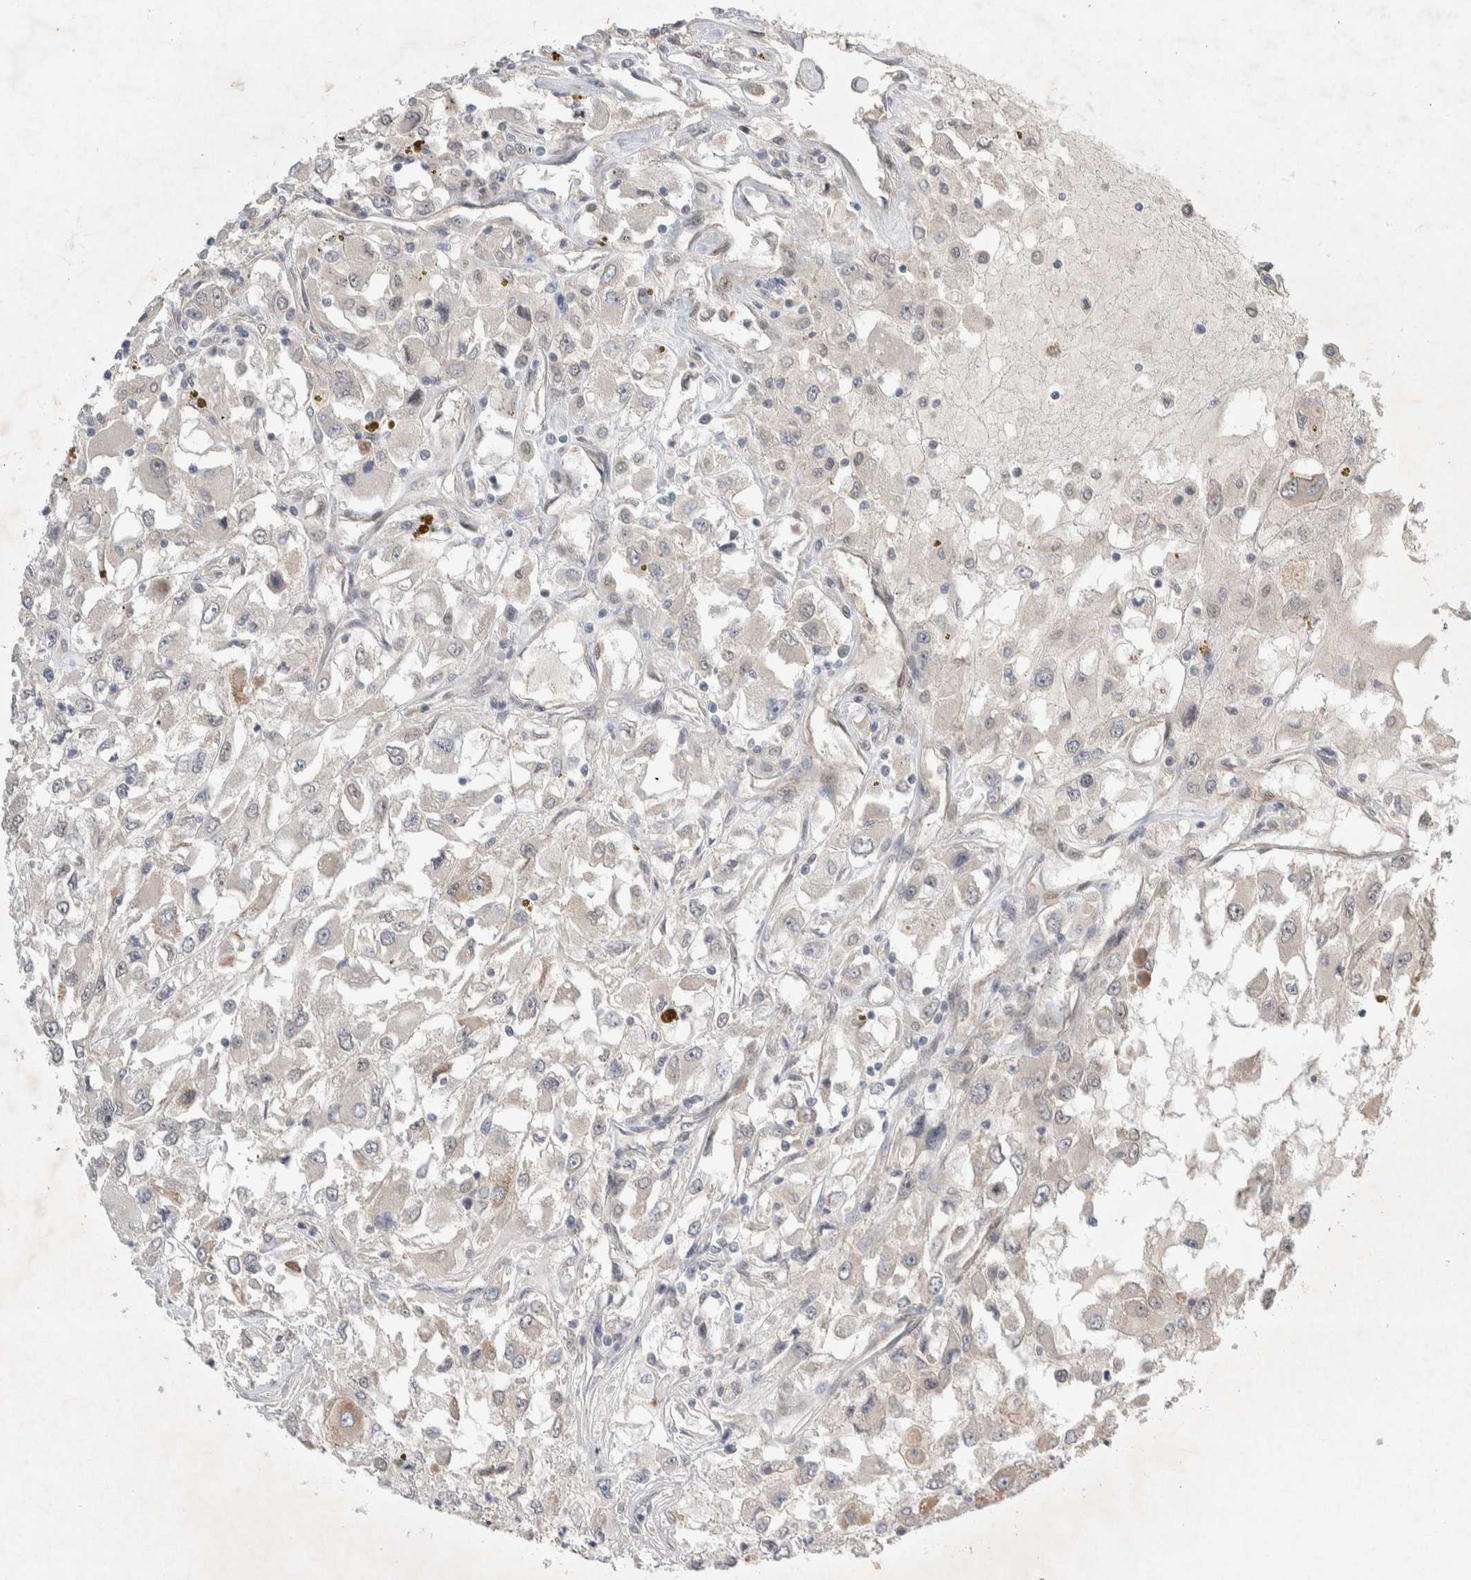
{"staining": {"intensity": "negative", "quantity": "none", "location": "none"}, "tissue": "renal cancer", "cell_type": "Tumor cells", "image_type": "cancer", "snomed": [{"axis": "morphology", "description": "Adenocarcinoma, NOS"}, {"axis": "topography", "description": "Kidney"}], "caption": "The IHC photomicrograph has no significant positivity in tumor cells of renal cancer tissue. The staining was performed using DAB to visualize the protein expression in brown, while the nuclei were stained in blue with hematoxylin (Magnification: 20x).", "gene": "ZNF704", "patient": {"sex": "female", "age": 52}}